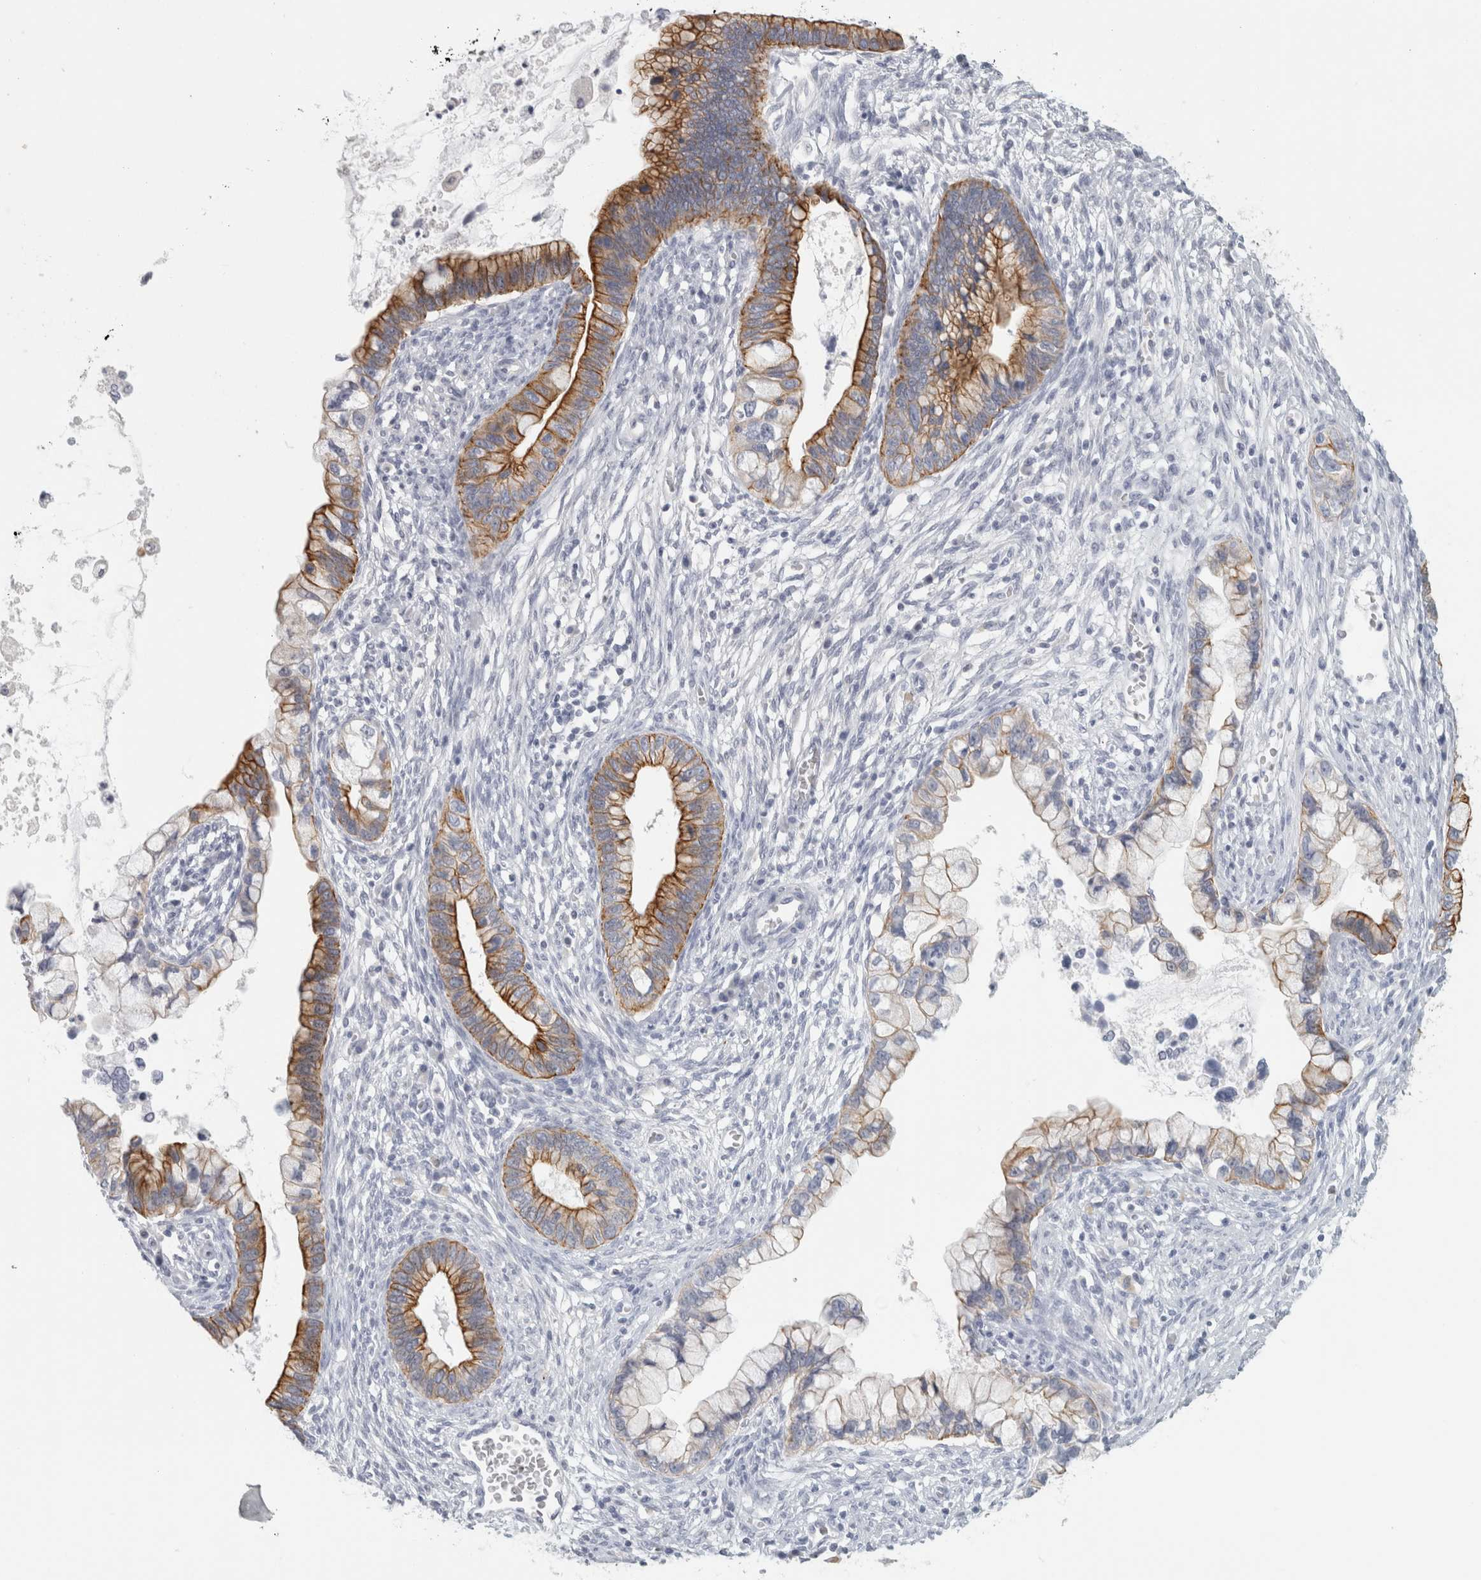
{"staining": {"intensity": "strong", "quantity": ">75%", "location": "cytoplasmic/membranous"}, "tissue": "cervical cancer", "cell_type": "Tumor cells", "image_type": "cancer", "snomed": [{"axis": "morphology", "description": "Adenocarcinoma, NOS"}, {"axis": "topography", "description": "Cervix"}], "caption": "Cervical cancer stained with IHC exhibits strong cytoplasmic/membranous positivity in about >75% of tumor cells.", "gene": "SLC28A3", "patient": {"sex": "female", "age": 44}}